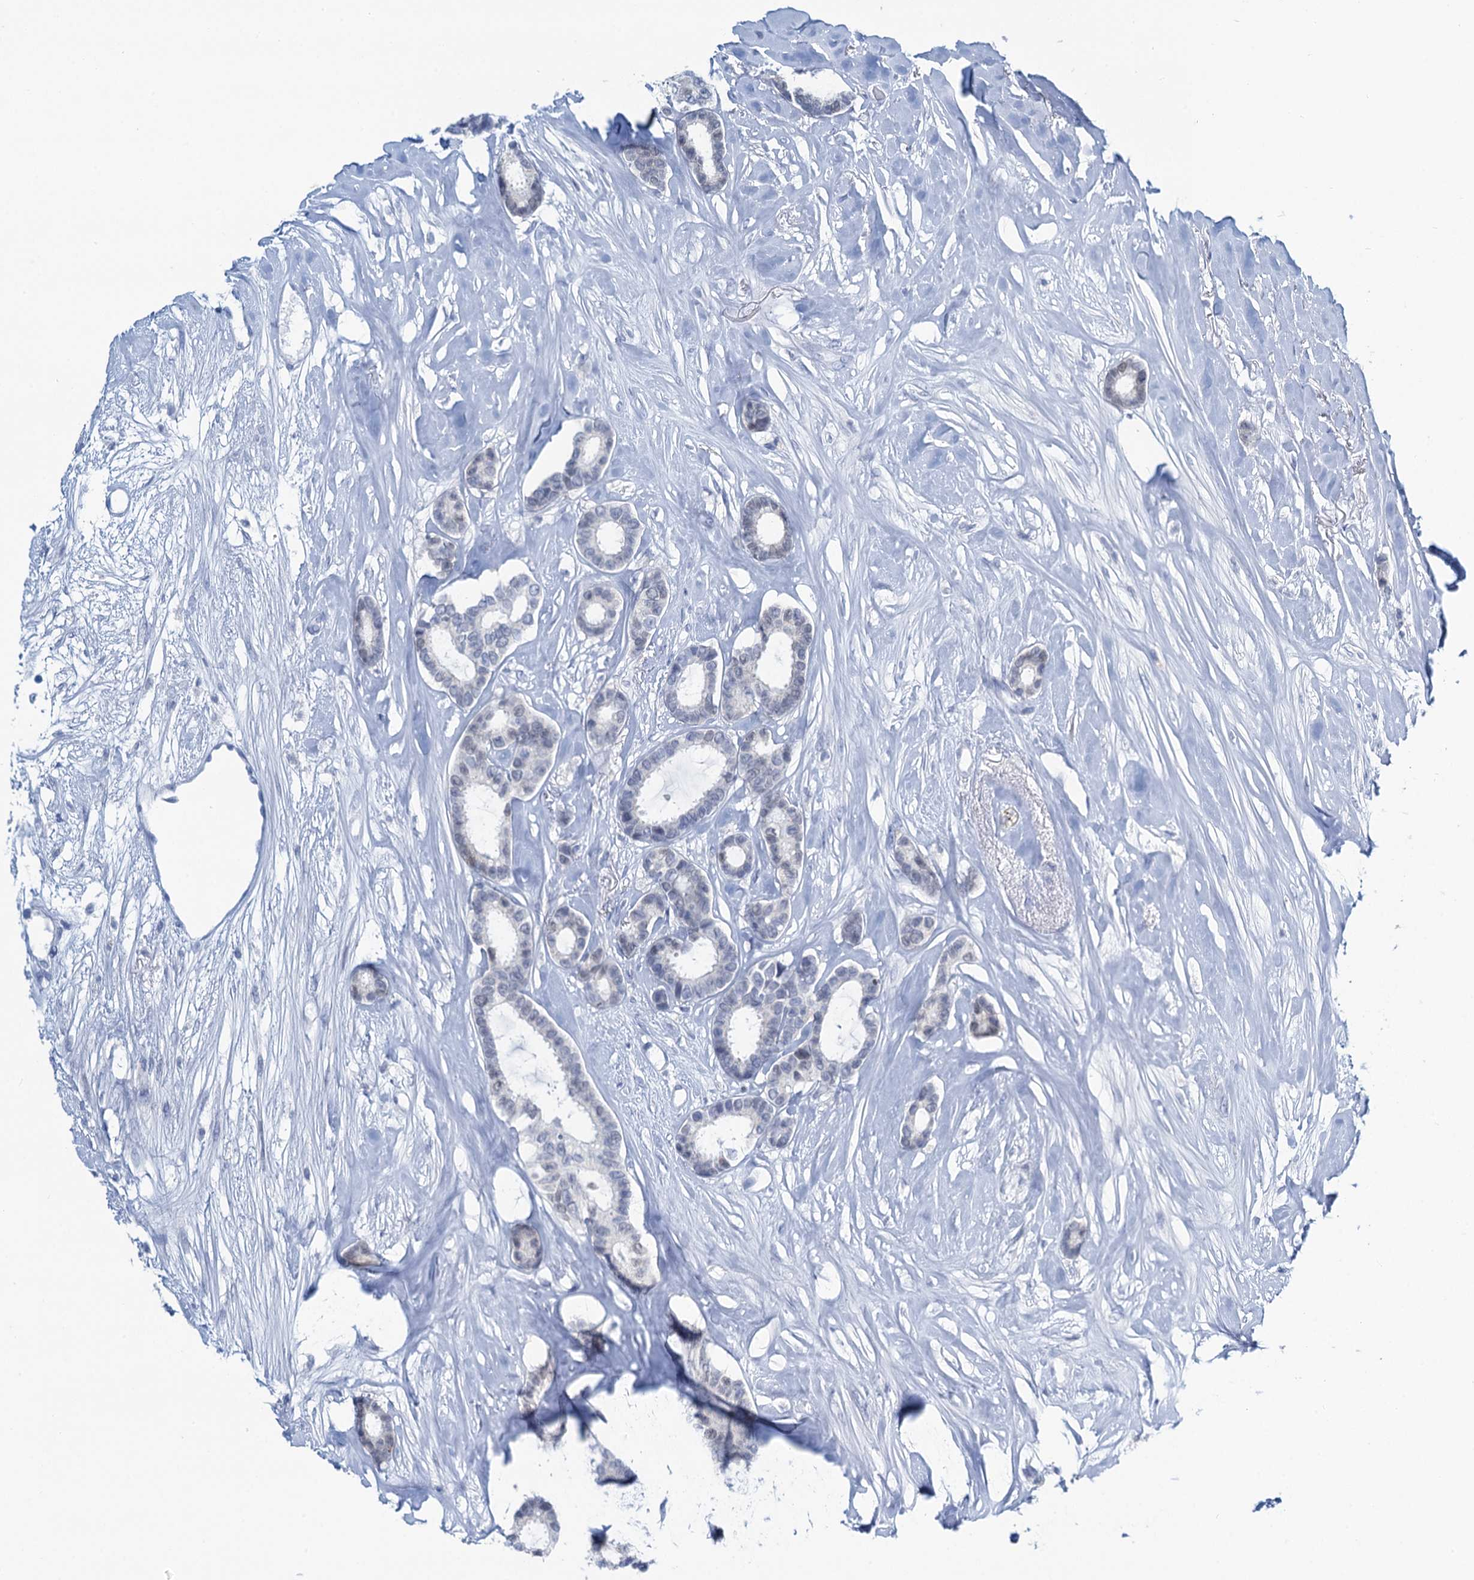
{"staining": {"intensity": "negative", "quantity": "none", "location": "none"}, "tissue": "breast cancer", "cell_type": "Tumor cells", "image_type": "cancer", "snomed": [{"axis": "morphology", "description": "Duct carcinoma"}, {"axis": "topography", "description": "Breast"}], "caption": "Immunohistochemical staining of infiltrating ductal carcinoma (breast) exhibits no significant expression in tumor cells.", "gene": "TOX3", "patient": {"sex": "female", "age": 87}}